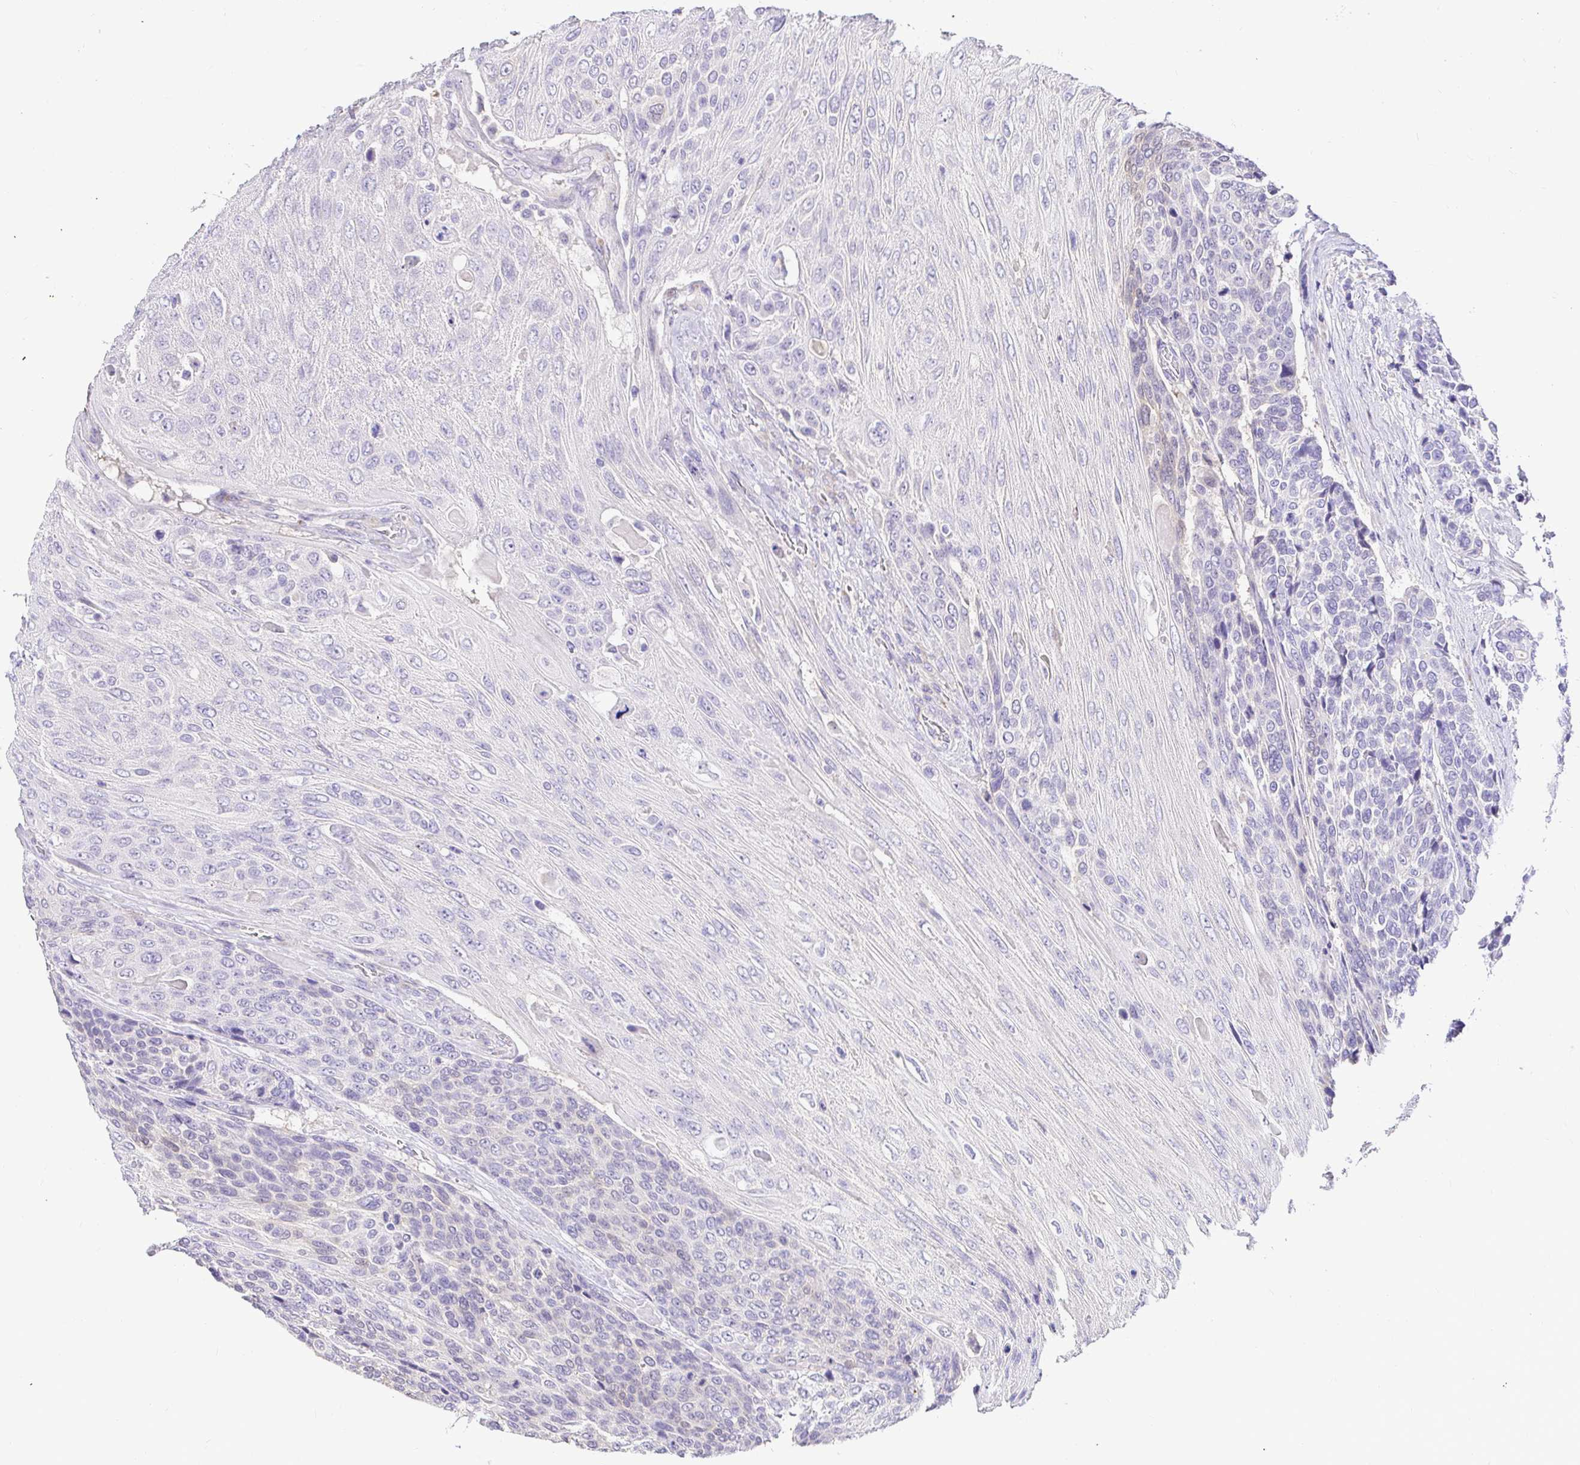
{"staining": {"intensity": "negative", "quantity": "none", "location": "none"}, "tissue": "urothelial cancer", "cell_type": "Tumor cells", "image_type": "cancer", "snomed": [{"axis": "morphology", "description": "Urothelial carcinoma, High grade"}, {"axis": "topography", "description": "Urinary bladder"}], "caption": "Tumor cells show no significant expression in urothelial carcinoma (high-grade).", "gene": "CDO1", "patient": {"sex": "female", "age": 70}}